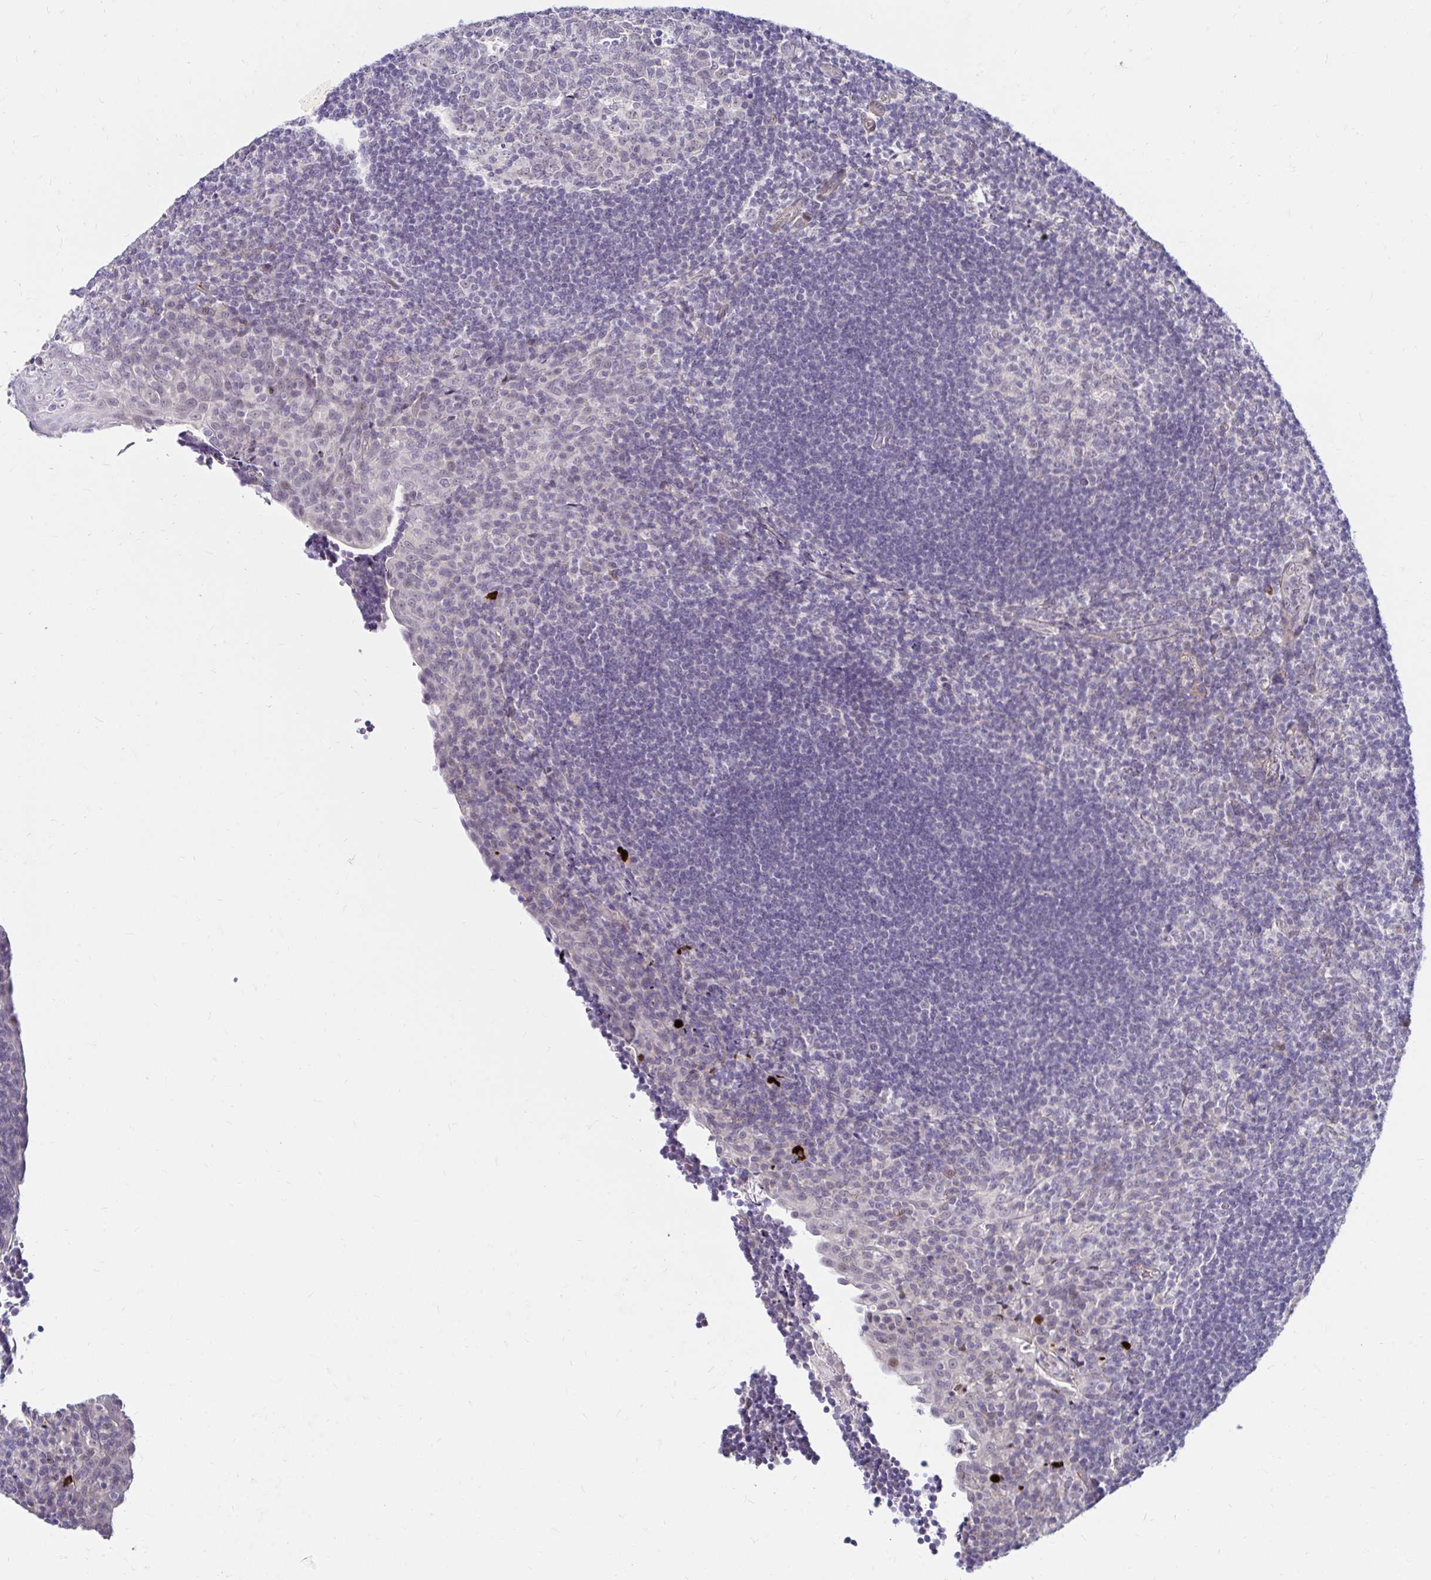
{"staining": {"intensity": "negative", "quantity": "none", "location": "none"}, "tissue": "tonsil", "cell_type": "Germinal center cells", "image_type": "normal", "snomed": [{"axis": "morphology", "description": "Normal tissue, NOS"}, {"axis": "topography", "description": "Tonsil"}], "caption": "Immunohistochemical staining of normal tonsil displays no significant positivity in germinal center cells. (Stains: DAB immunohistochemistry with hematoxylin counter stain, Microscopy: brightfield microscopy at high magnification).", "gene": "GUCY1A1", "patient": {"sex": "male", "age": 17}}